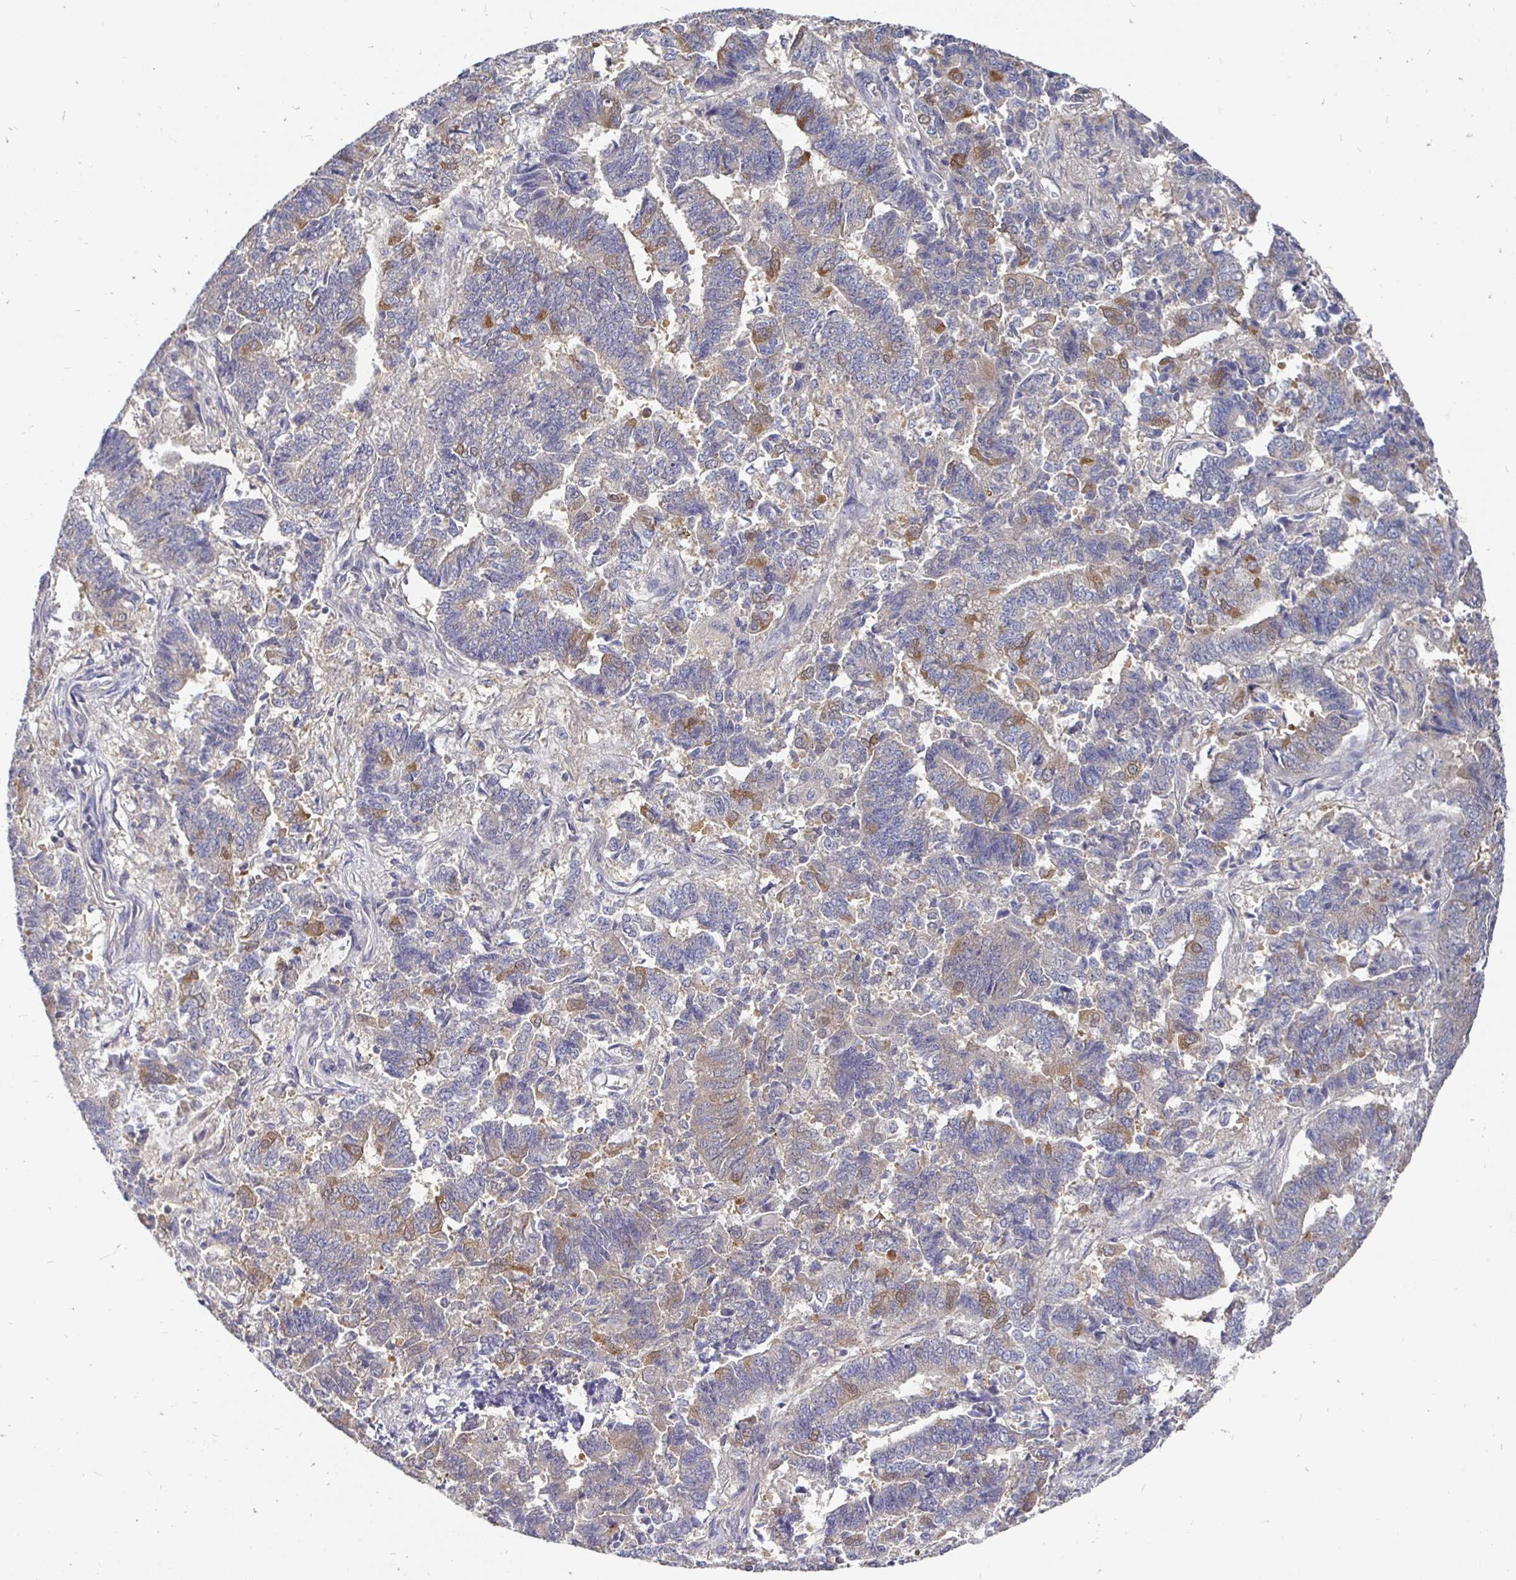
{"staining": {"intensity": "weak", "quantity": "<25%", "location": "cytoplasmic/membranous"}, "tissue": "endometrial cancer", "cell_type": "Tumor cells", "image_type": "cancer", "snomed": [{"axis": "morphology", "description": "Adenocarcinoma, NOS"}, {"axis": "topography", "description": "Endometrium"}], "caption": "There is no significant staining in tumor cells of endometrial adenocarcinoma.", "gene": "KIF21A", "patient": {"sex": "female", "age": 72}}